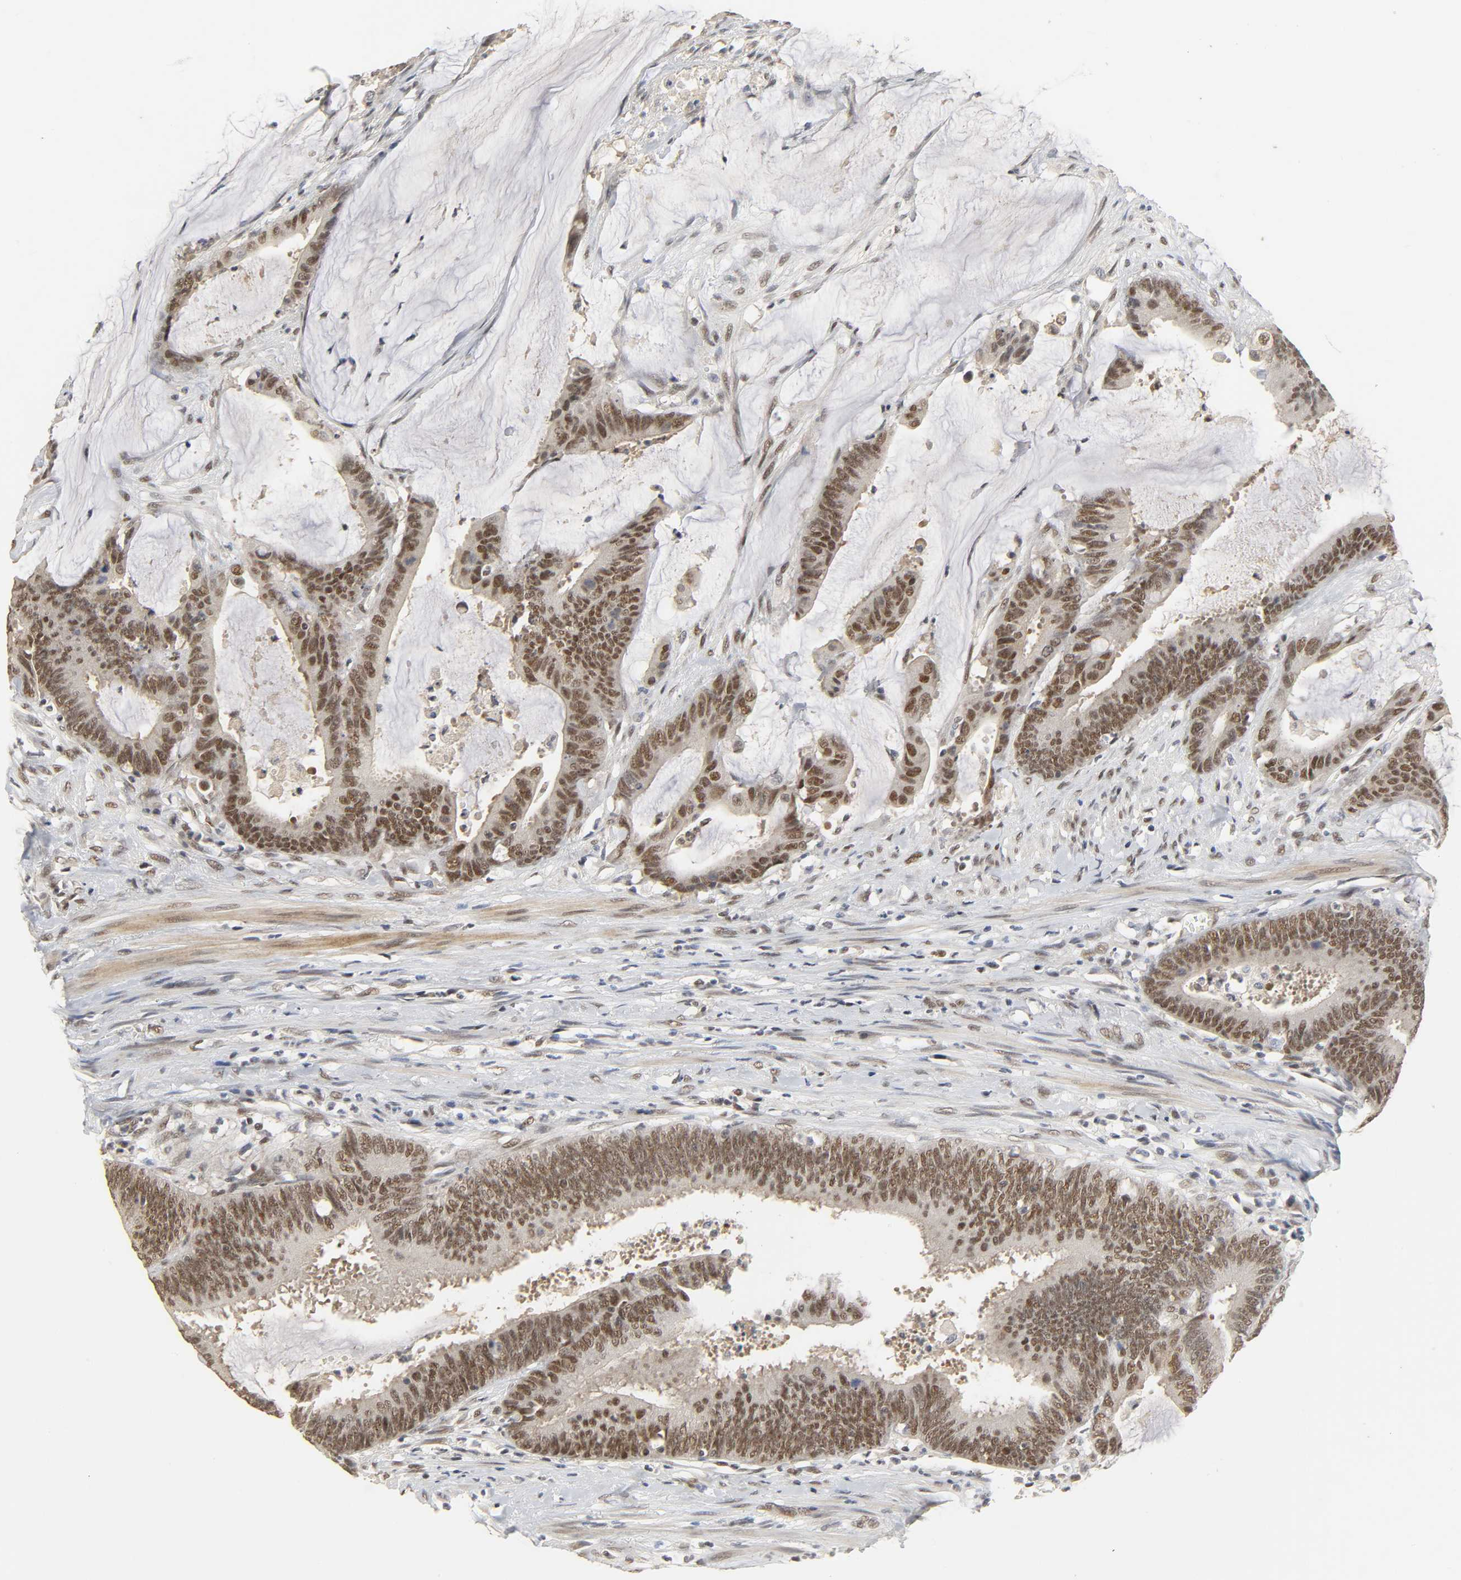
{"staining": {"intensity": "strong", "quantity": ">75%", "location": "nuclear"}, "tissue": "colorectal cancer", "cell_type": "Tumor cells", "image_type": "cancer", "snomed": [{"axis": "morphology", "description": "Adenocarcinoma, NOS"}, {"axis": "topography", "description": "Rectum"}], "caption": "Tumor cells reveal high levels of strong nuclear expression in about >75% of cells in human colorectal cancer (adenocarcinoma).", "gene": "NCOA6", "patient": {"sex": "female", "age": 66}}